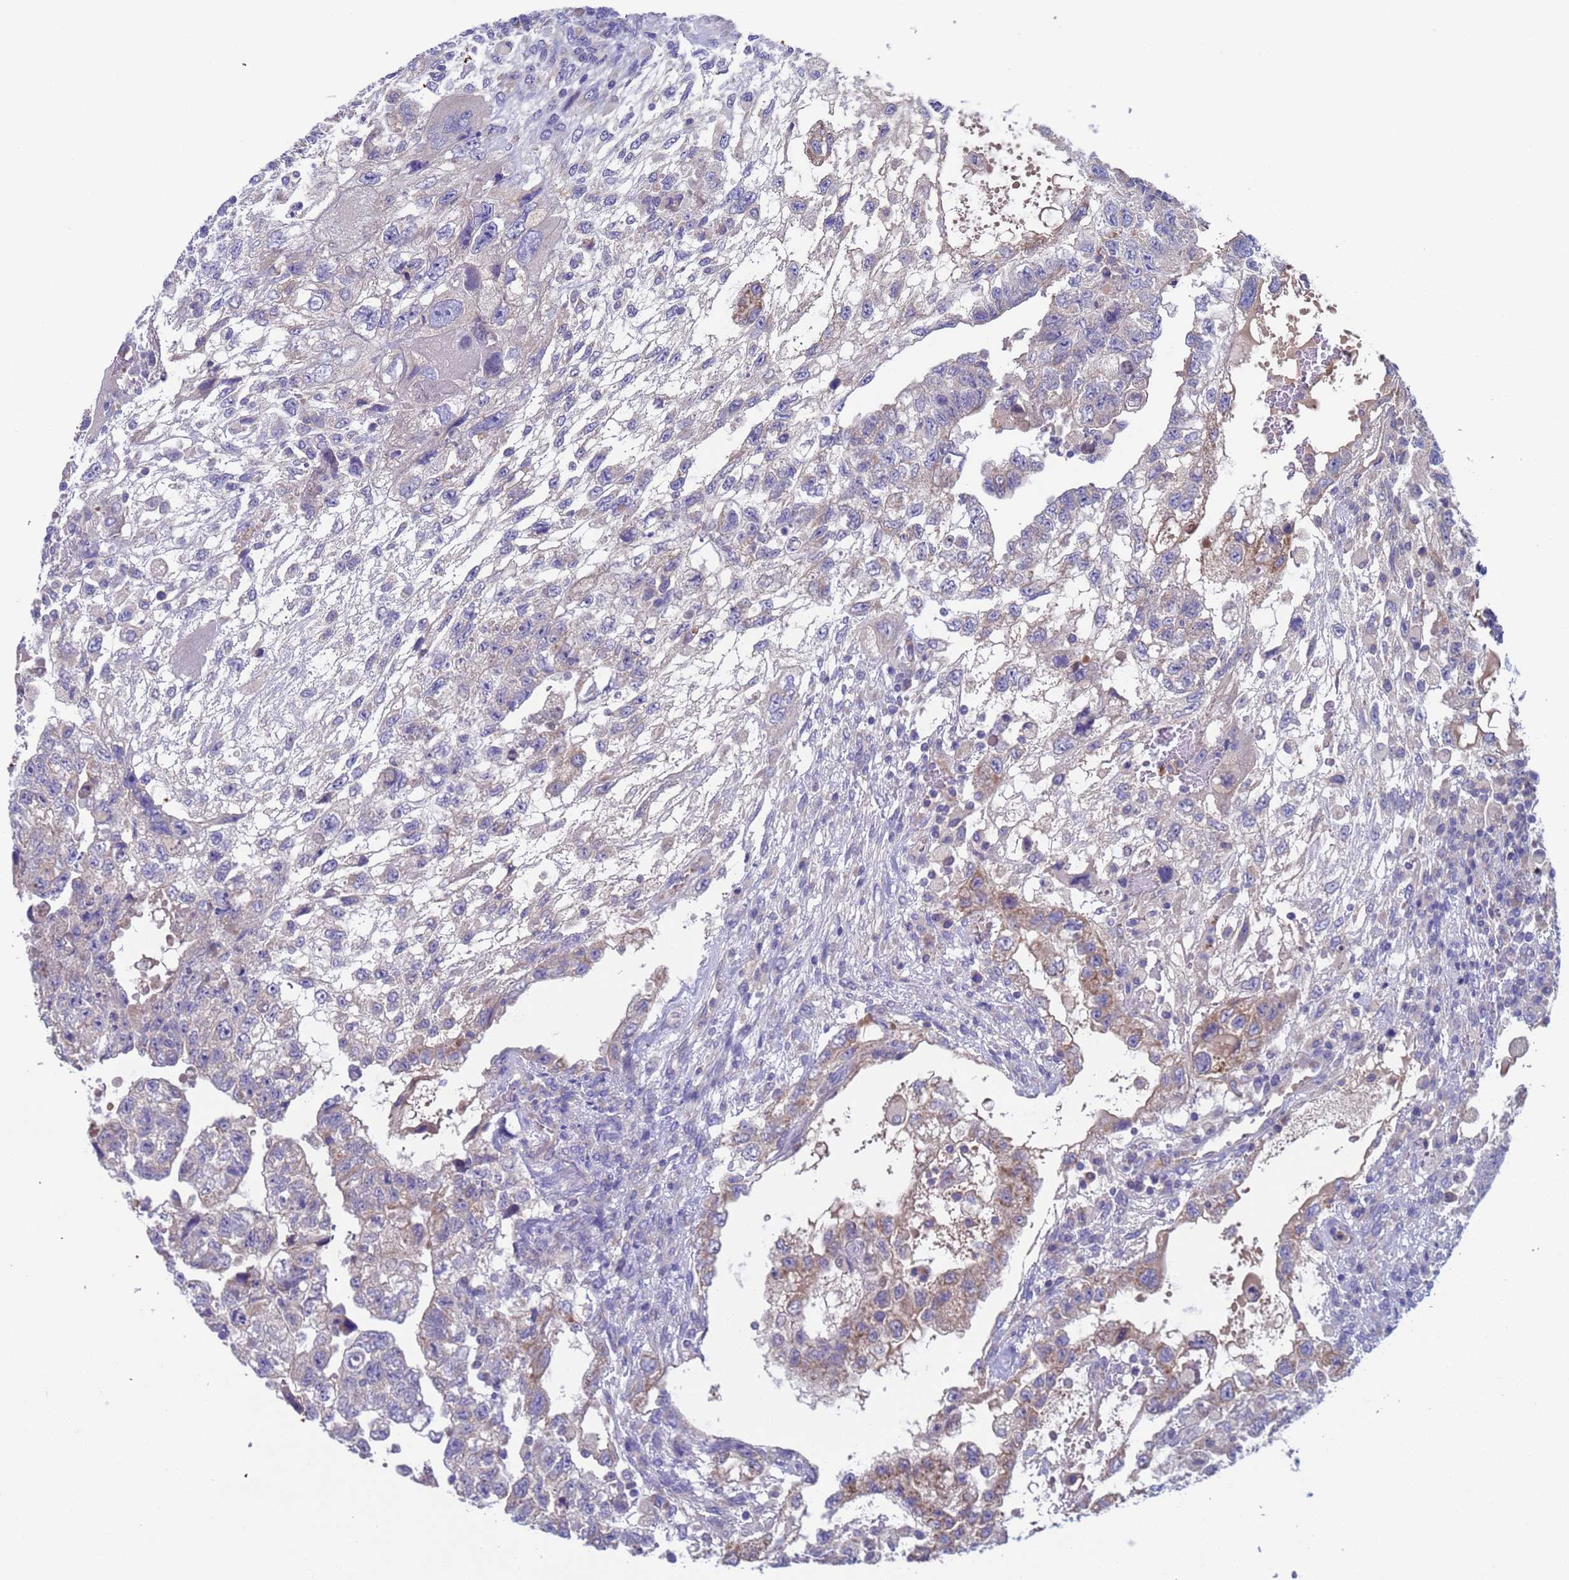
{"staining": {"intensity": "weak", "quantity": "<25%", "location": "cytoplasmic/membranous"}, "tissue": "testis cancer", "cell_type": "Tumor cells", "image_type": "cancer", "snomed": [{"axis": "morphology", "description": "Carcinoma, Embryonal, NOS"}, {"axis": "topography", "description": "Testis"}], "caption": "This photomicrograph is of embryonal carcinoma (testis) stained with immunohistochemistry to label a protein in brown with the nuclei are counter-stained blue. There is no expression in tumor cells. (Brightfield microscopy of DAB (3,3'-diaminobenzidine) IHC at high magnification).", "gene": "PET117", "patient": {"sex": "male", "age": 36}}